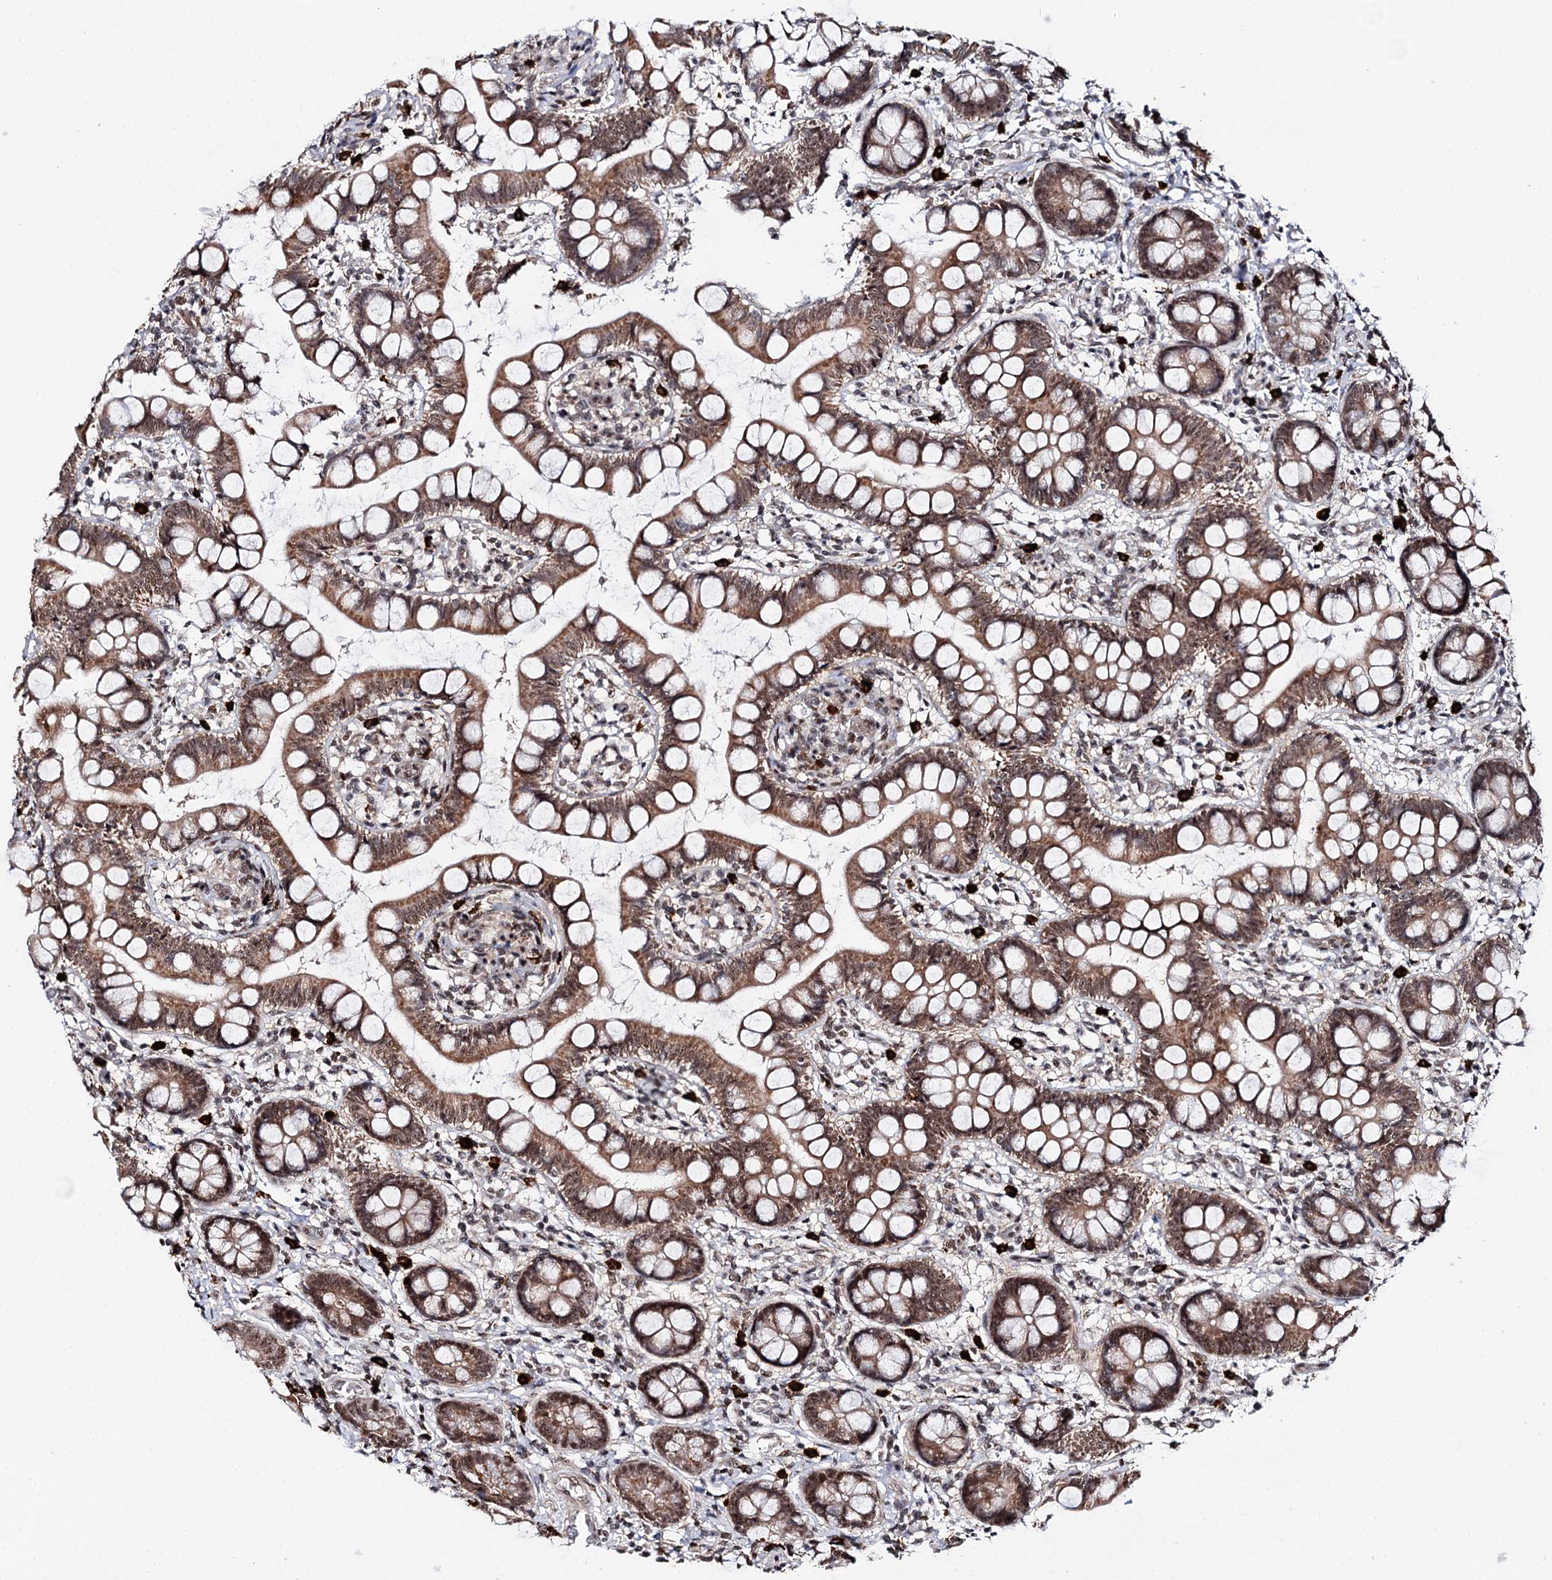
{"staining": {"intensity": "strong", "quantity": ">75%", "location": "cytoplasmic/membranous,nuclear"}, "tissue": "small intestine", "cell_type": "Glandular cells", "image_type": "normal", "snomed": [{"axis": "morphology", "description": "Normal tissue, NOS"}, {"axis": "topography", "description": "Small intestine"}], "caption": "A histopathology image of small intestine stained for a protein exhibits strong cytoplasmic/membranous,nuclear brown staining in glandular cells.", "gene": "BUD13", "patient": {"sex": "male", "age": 52}}